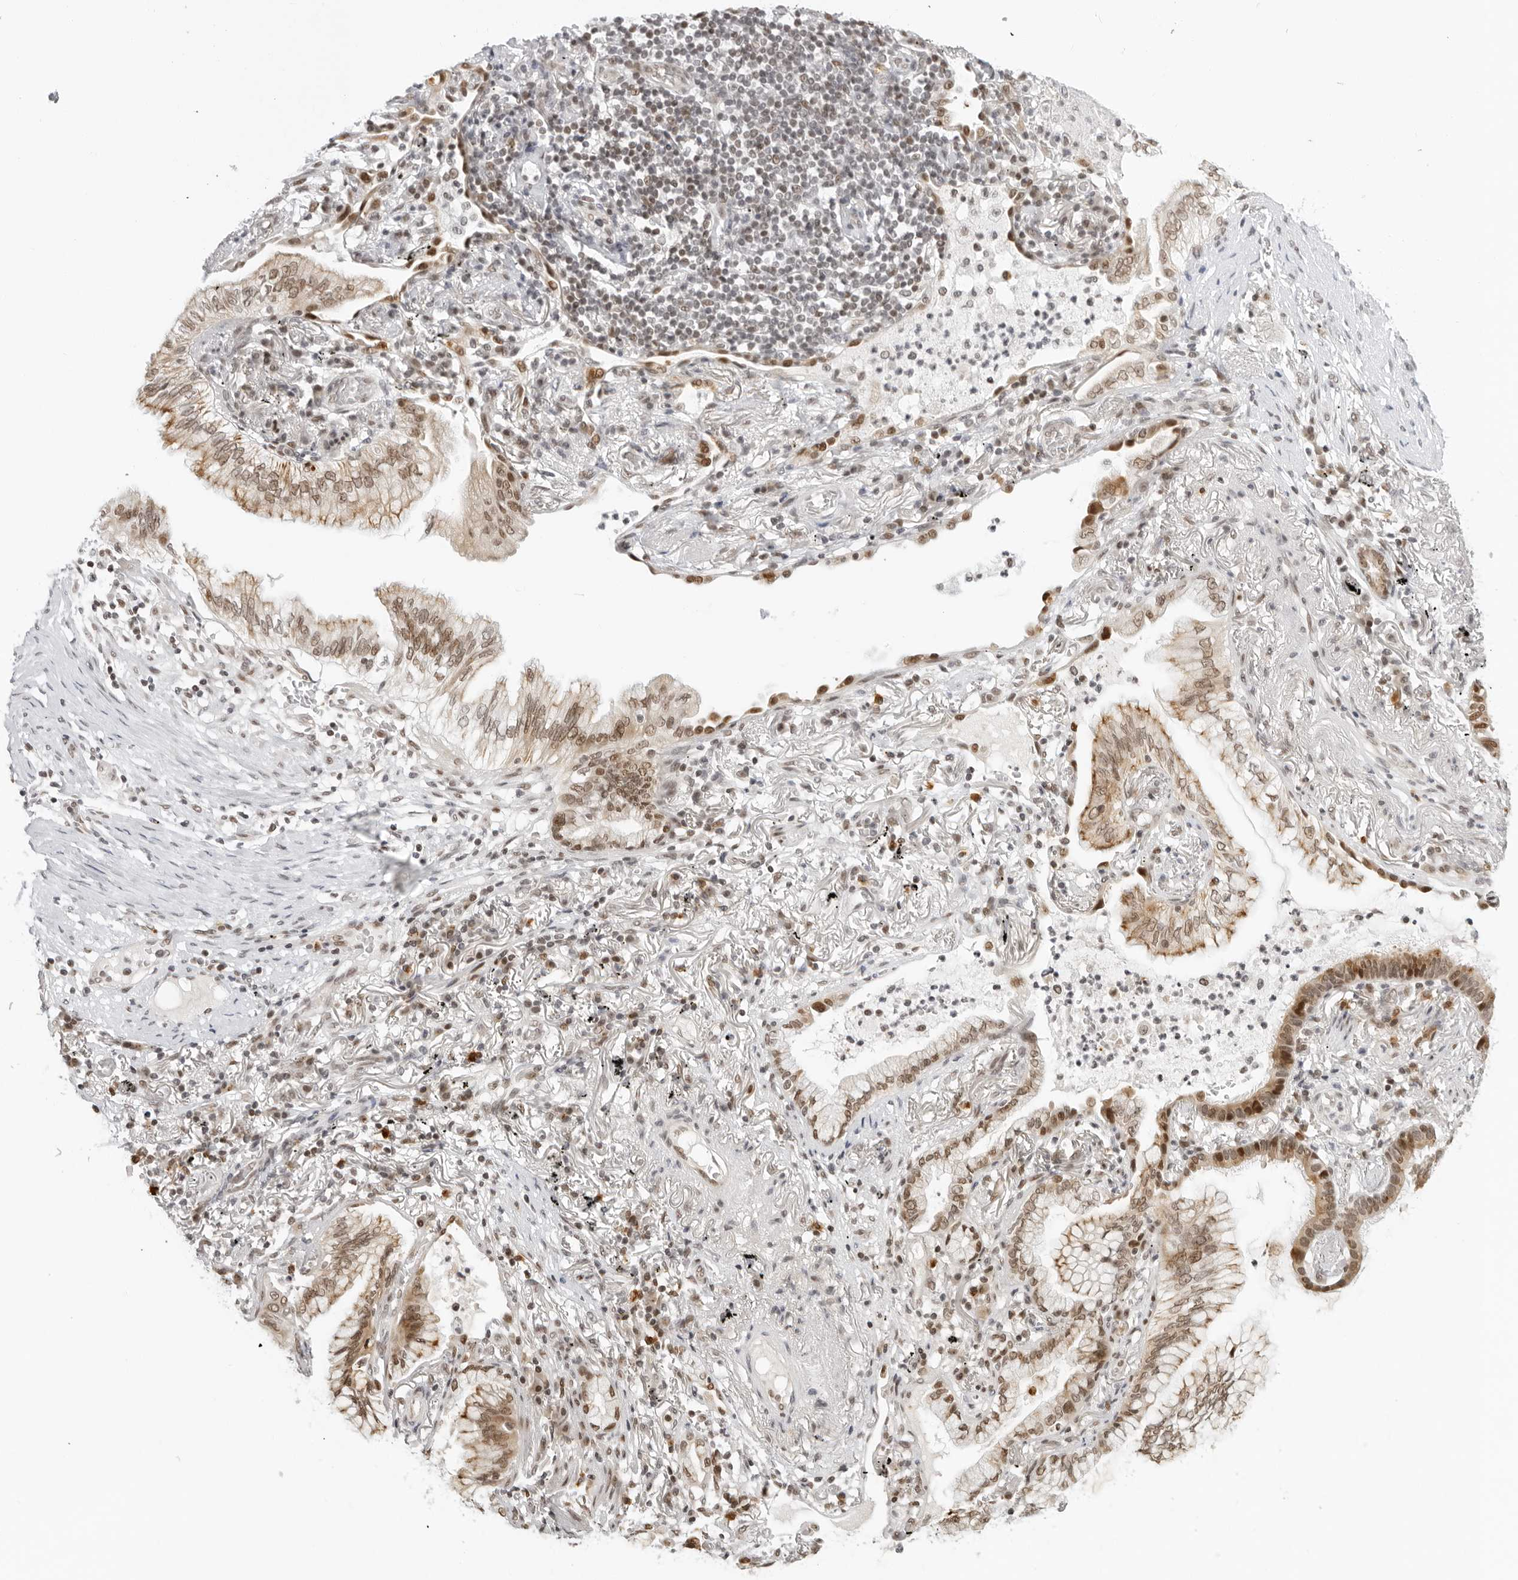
{"staining": {"intensity": "moderate", "quantity": ">75%", "location": "nuclear"}, "tissue": "lung cancer", "cell_type": "Tumor cells", "image_type": "cancer", "snomed": [{"axis": "morphology", "description": "Adenocarcinoma, NOS"}, {"axis": "topography", "description": "Lung"}], "caption": "This is an image of immunohistochemistry (IHC) staining of lung adenocarcinoma, which shows moderate expression in the nuclear of tumor cells.", "gene": "MSH6", "patient": {"sex": "female", "age": 70}}